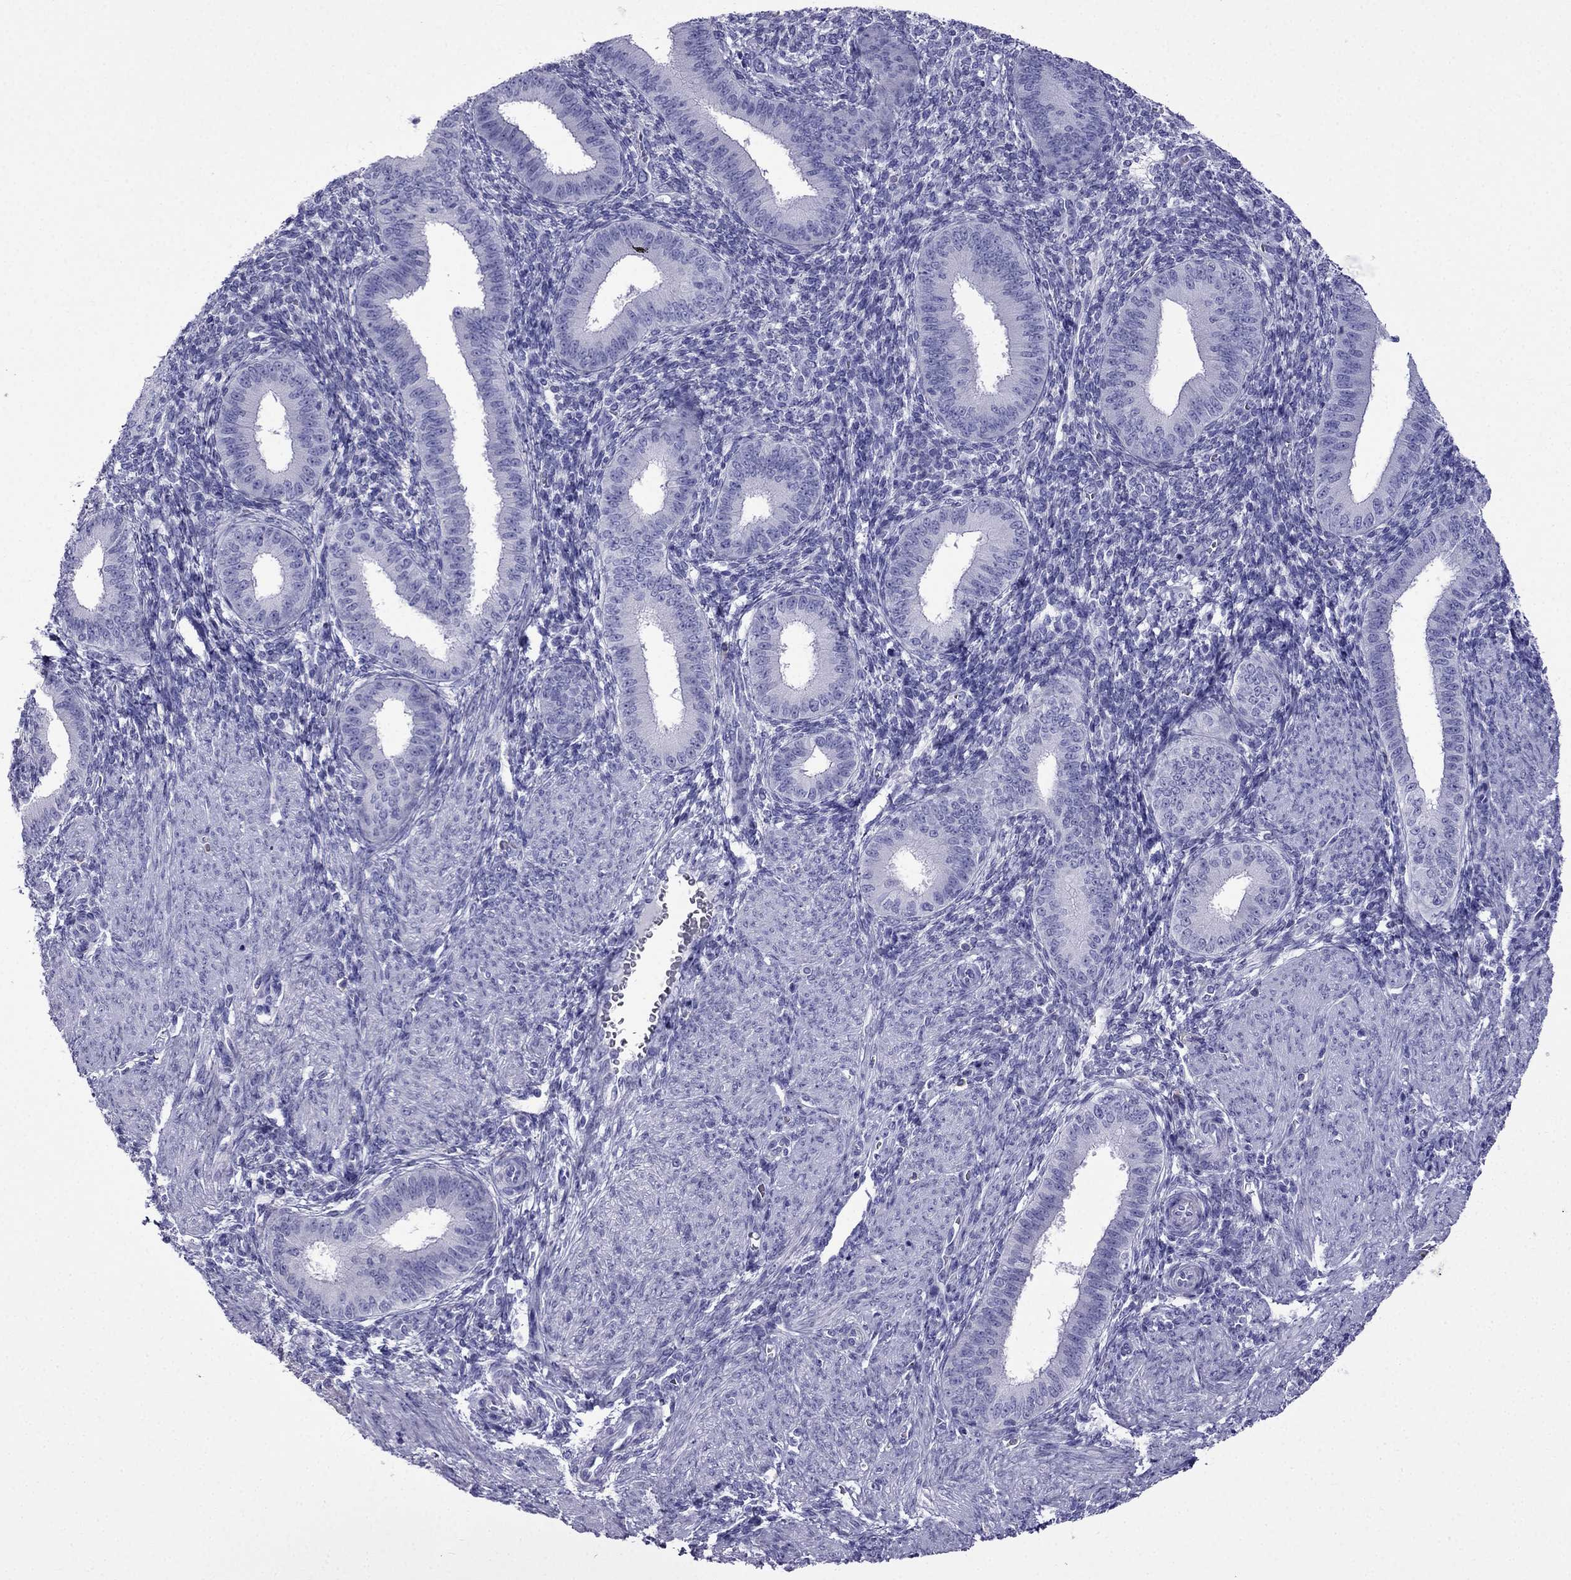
{"staining": {"intensity": "negative", "quantity": "none", "location": "none"}, "tissue": "endometrium", "cell_type": "Cells in endometrial stroma", "image_type": "normal", "snomed": [{"axis": "morphology", "description": "Normal tissue, NOS"}, {"axis": "topography", "description": "Endometrium"}], "caption": "This is an immunohistochemistry photomicrograph of normal endometrium. There is no expression in cells in endometrial stroma.", "gene": "ARR3", "patient": {"sex": "female", "age": 39}}